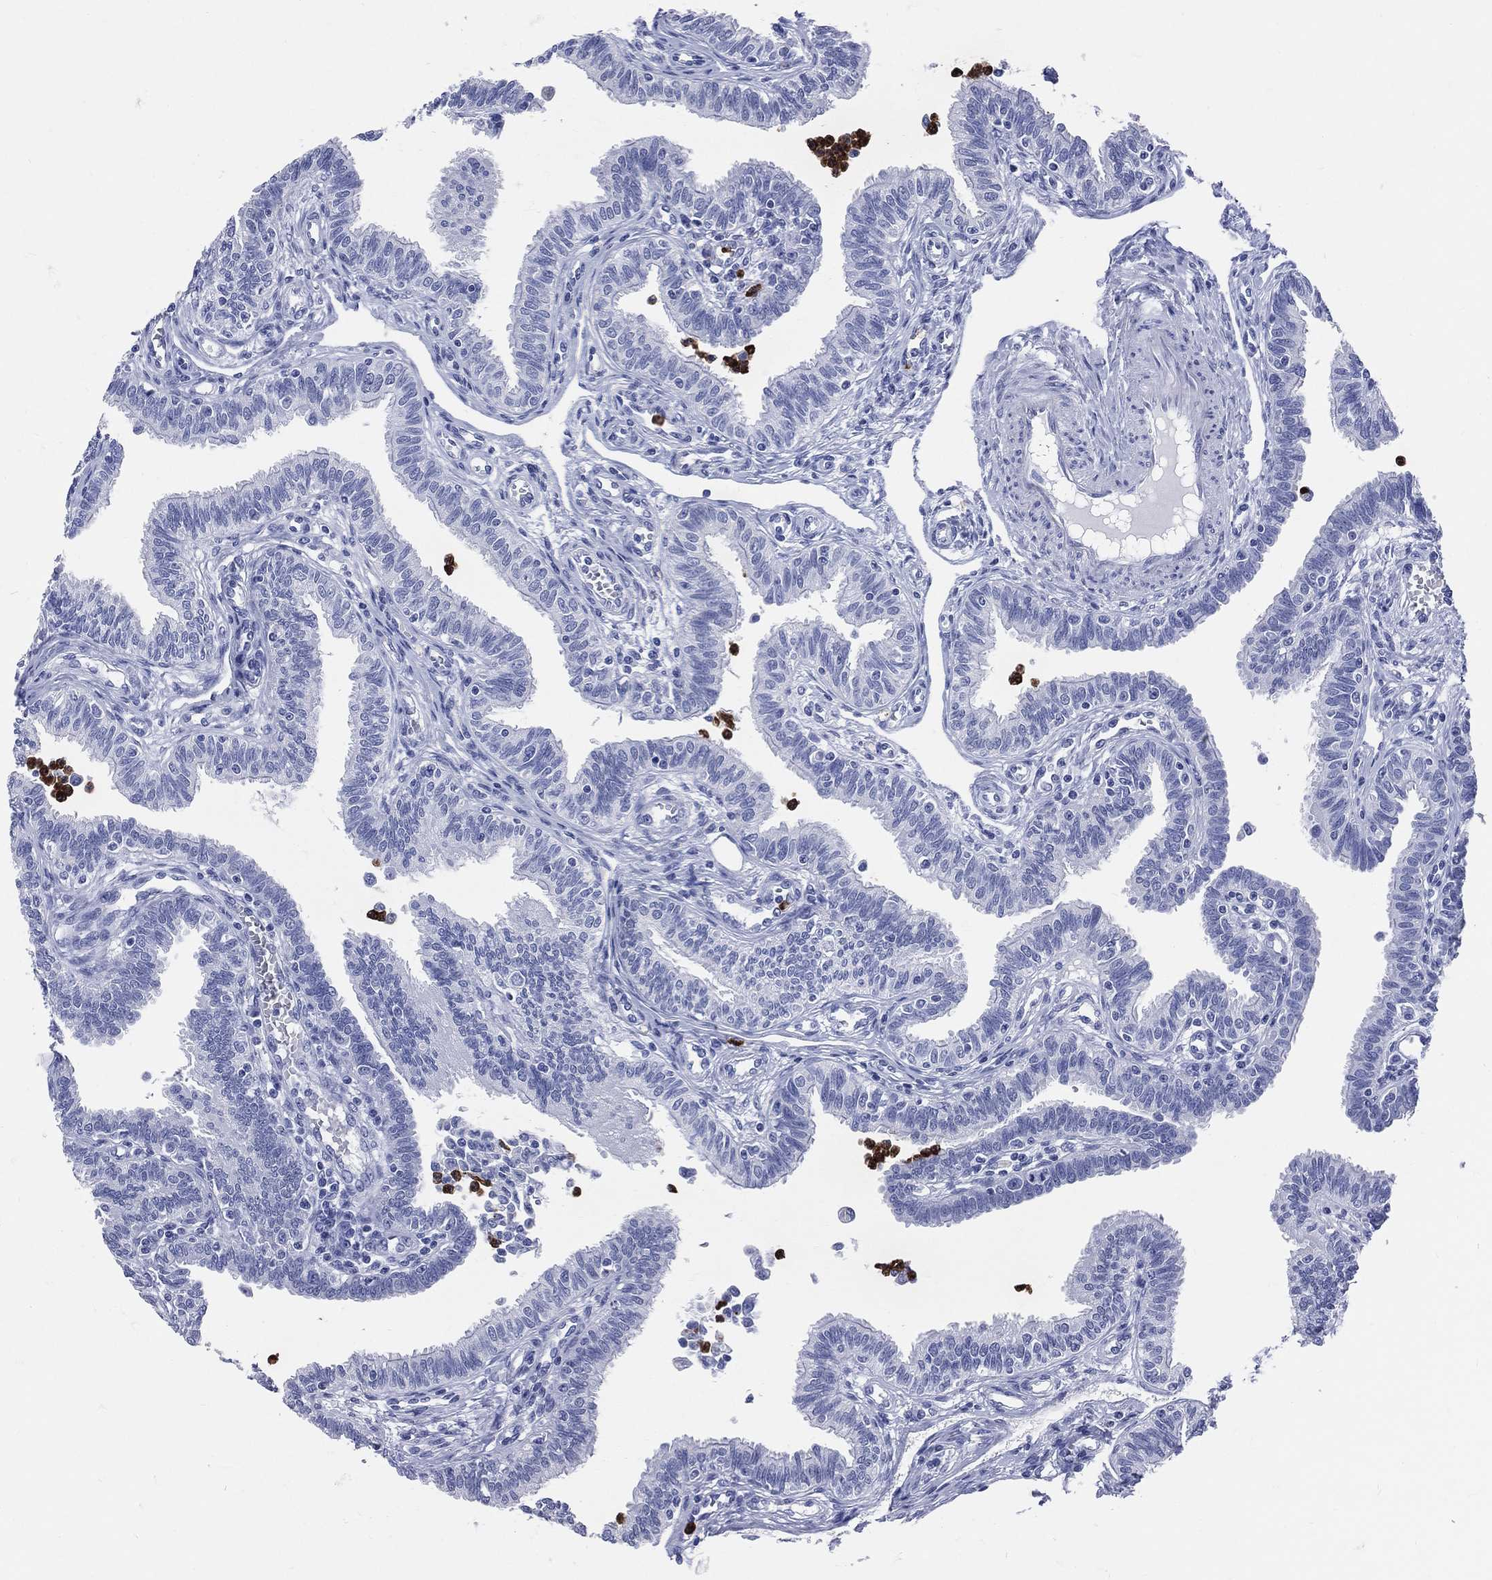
{"staining": {"intensity": "negative", "quantity": "none", "location": "none"}, "tissue": "fallopian tube", "cell_type": "Glandular cells", "image_type": "normal", "snomed": [{"axis": "morphology", "description": "Normal tissue, NOS"}, {"axis": "topography", "description": "Fallopian tube"}], "caption": "The image exhibits no significant positivity in glandular cells of fallopian tube.", "gene": "PGLYRP1", "patient": {"sex": "female", "age": 36}}